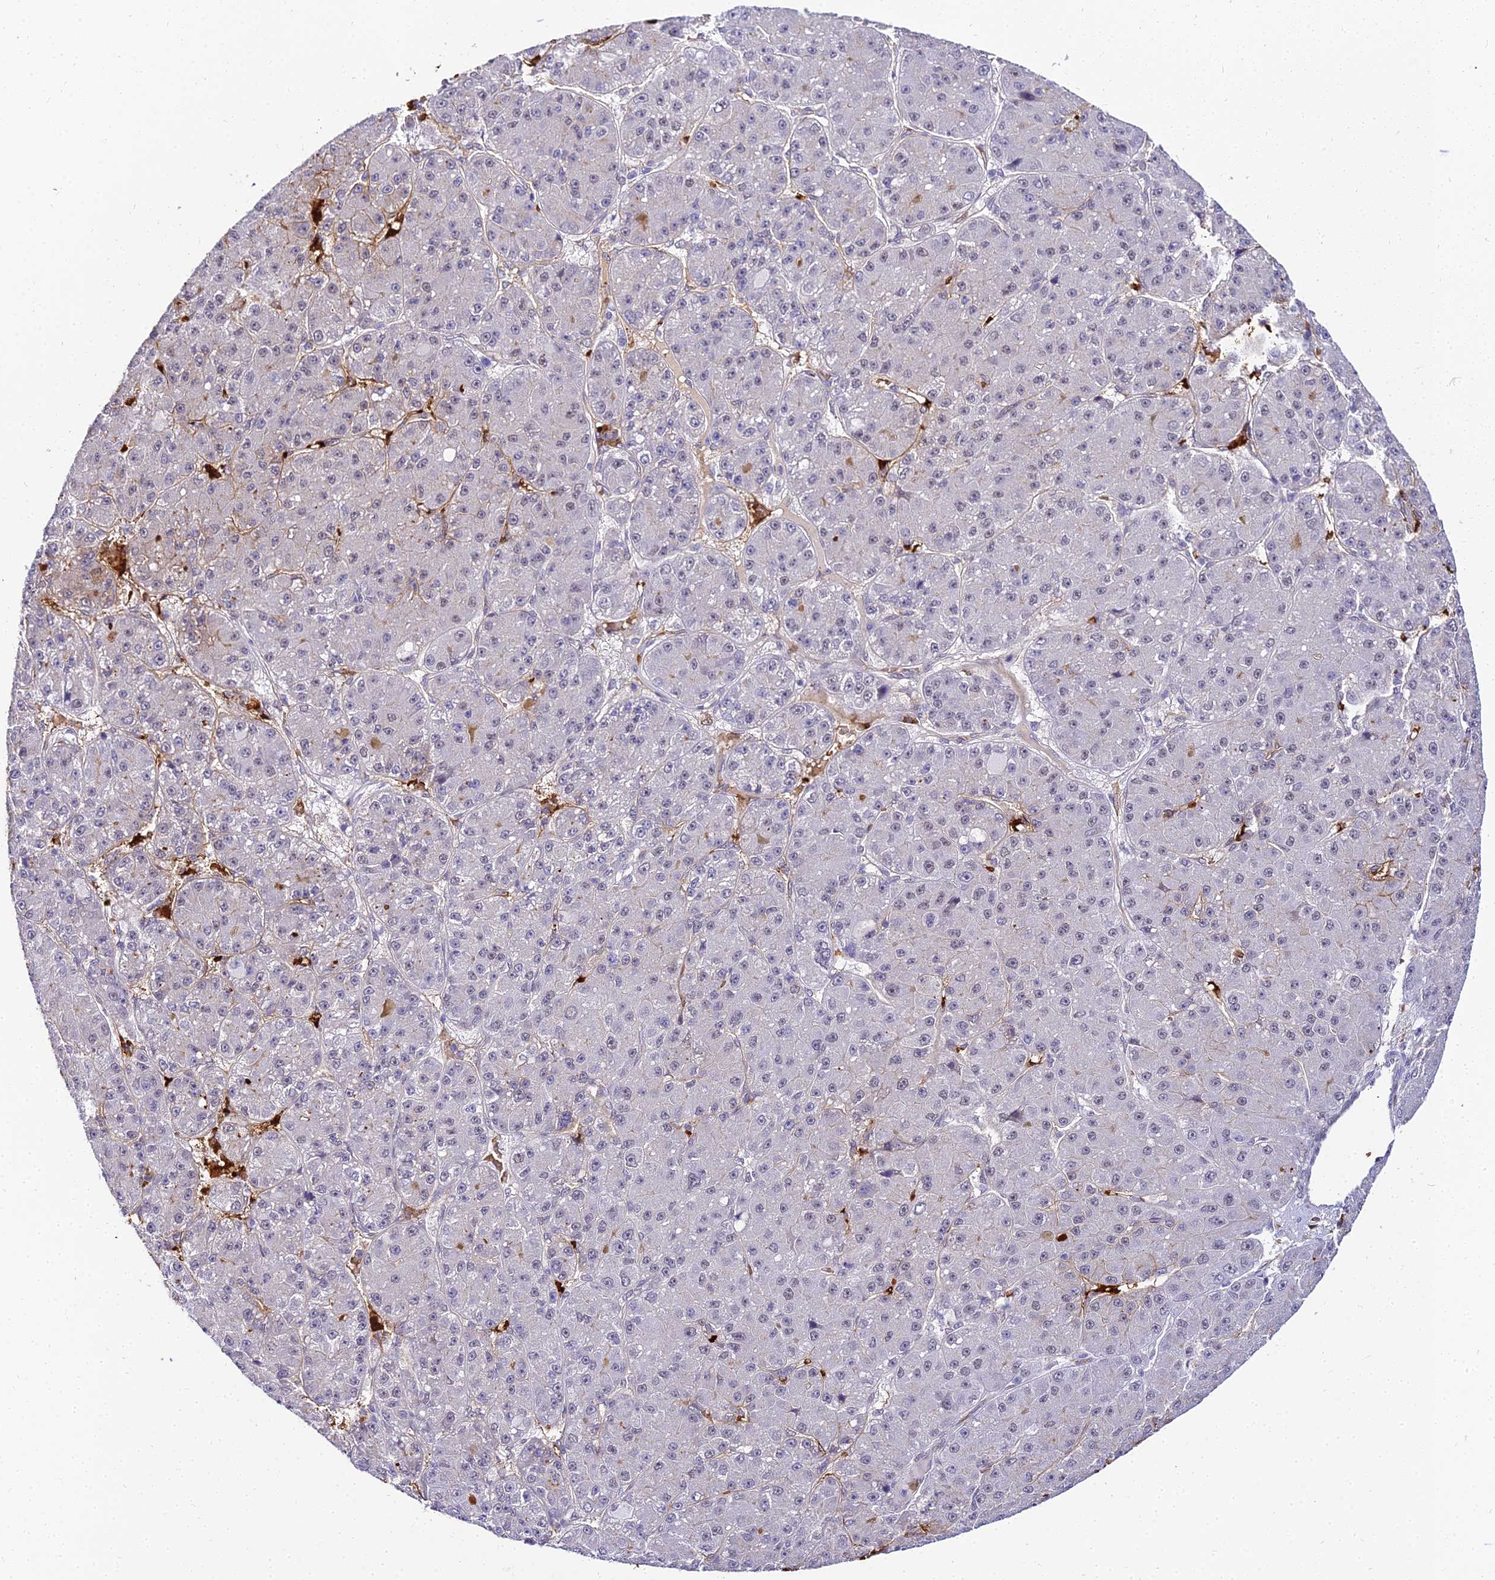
{"staining": {"intensity": "negative", "quantity": "none", "location": "none"}, "tissue": "liver cancer", "cell_type": "Tumor cells", "image_type": "cancer", "snomed": [{"axis": "morphology", "description": "Carcinoma, Hepatocellular, NOS"}, {"axis": "topography", "description": "Liver"}], "caption": "Immunohistochemistry photomicrograph of hepatocellular carcinoma (liver) stained for a protein (brown), which exhibits no expression in tumor cells. (Brightfield microscopy of DAB (3,3'-diaminobenzidine) immunohistochemistry (IHC) at high magnification).", "gene": "BCL9", "patient": {"sex": "male", "age": 67}}